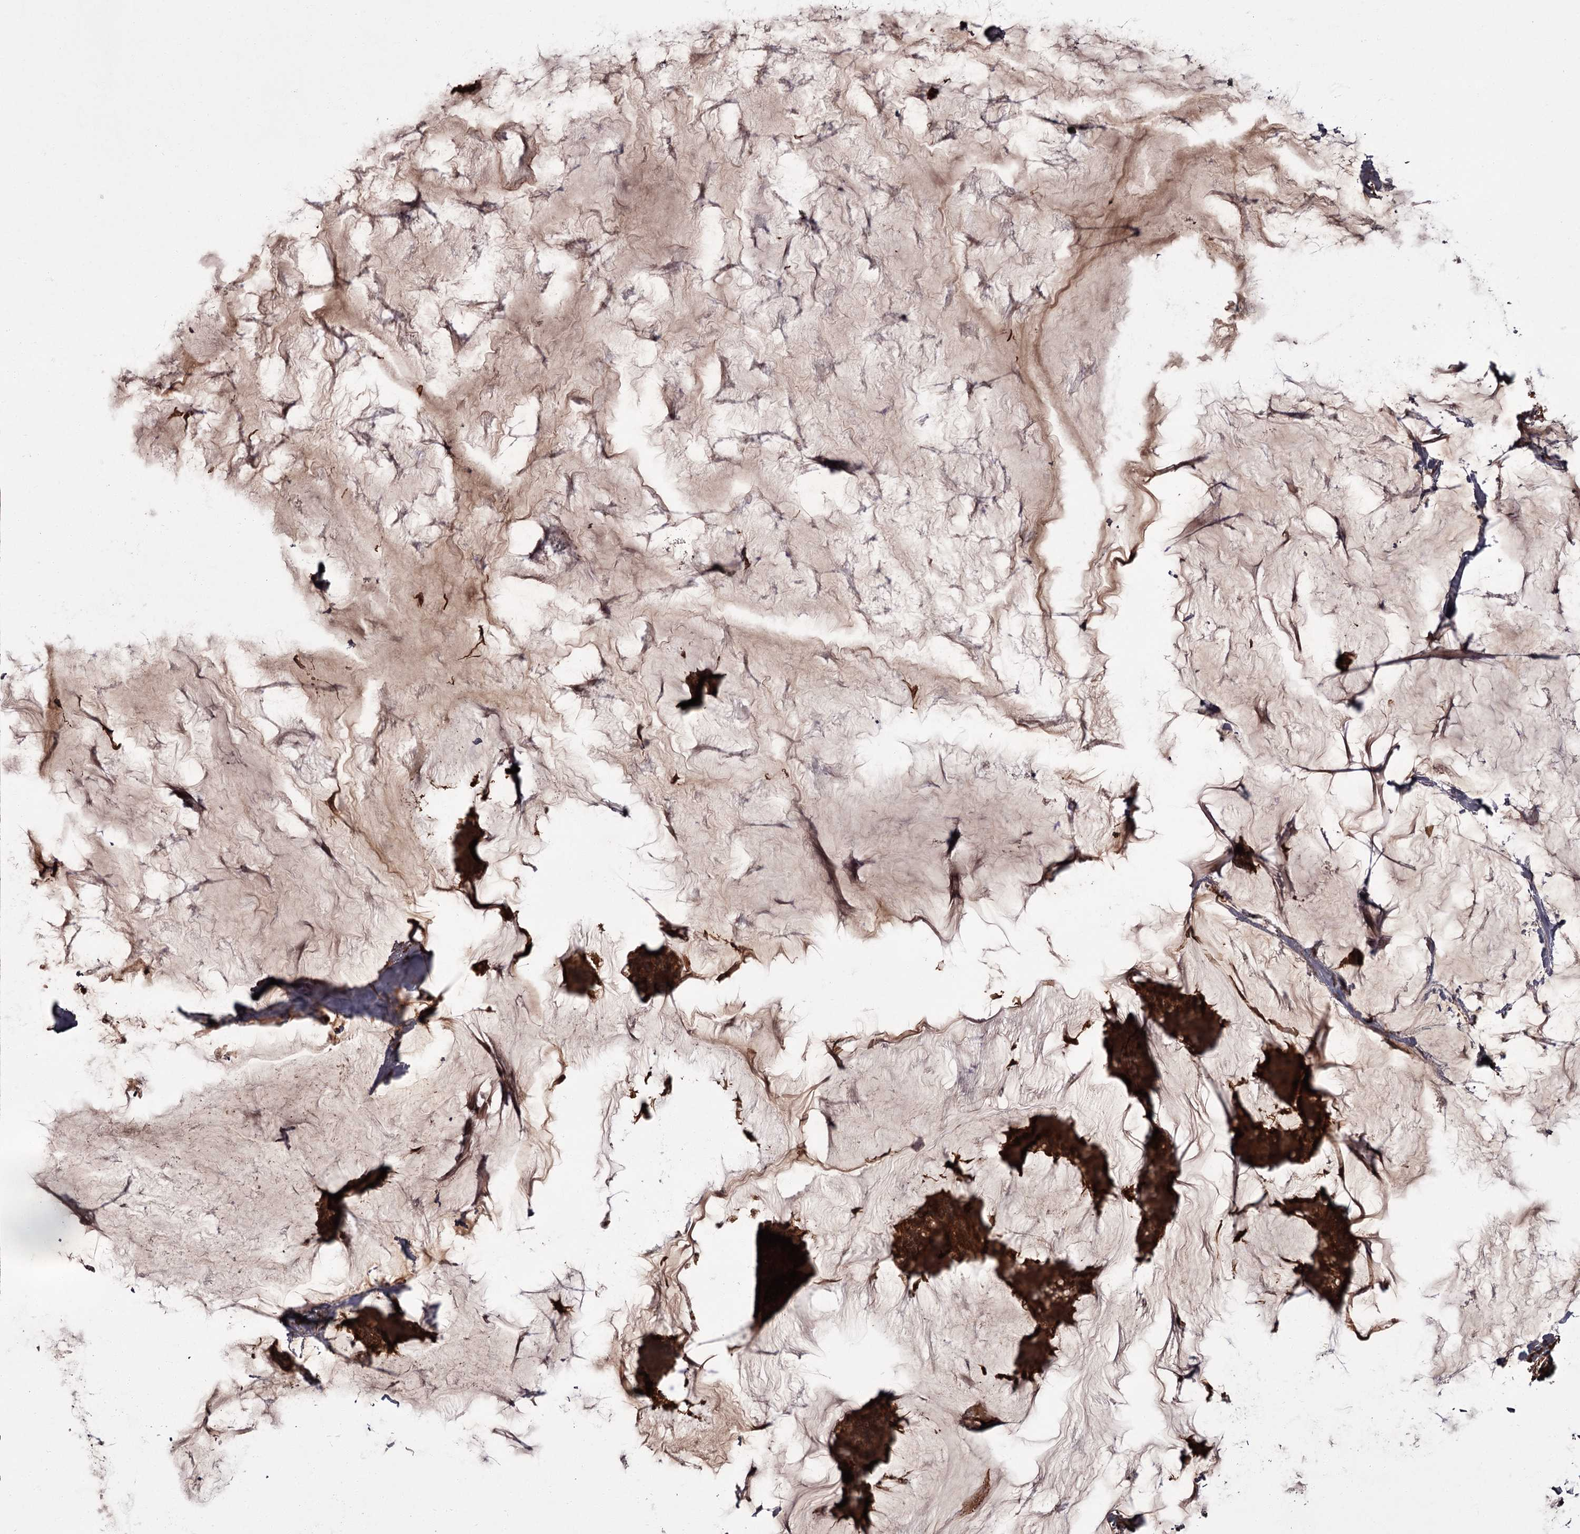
{"staining": {"intensity": "strong", "quantity": ">75%", "location": "cytoplasmic/membranous,nuclear"}, "tissue": "breast cancer", "cell_type": "Tumor cells", "image_type": "cancer", "snomed": [{"axis": "morphology", "description": "Duct carcinoma"}, {"axis": "topography", "description": "Breast"}], "caption": "Protein analysis of infiltrating ductal carcinoma (breast) tissue demonstrates strong cytoplasmic/membranous and nuclear staining in about >75% of tumor cells.", "gene": "TBC1D23", "patient": {"sex": "female", "age": 93}}